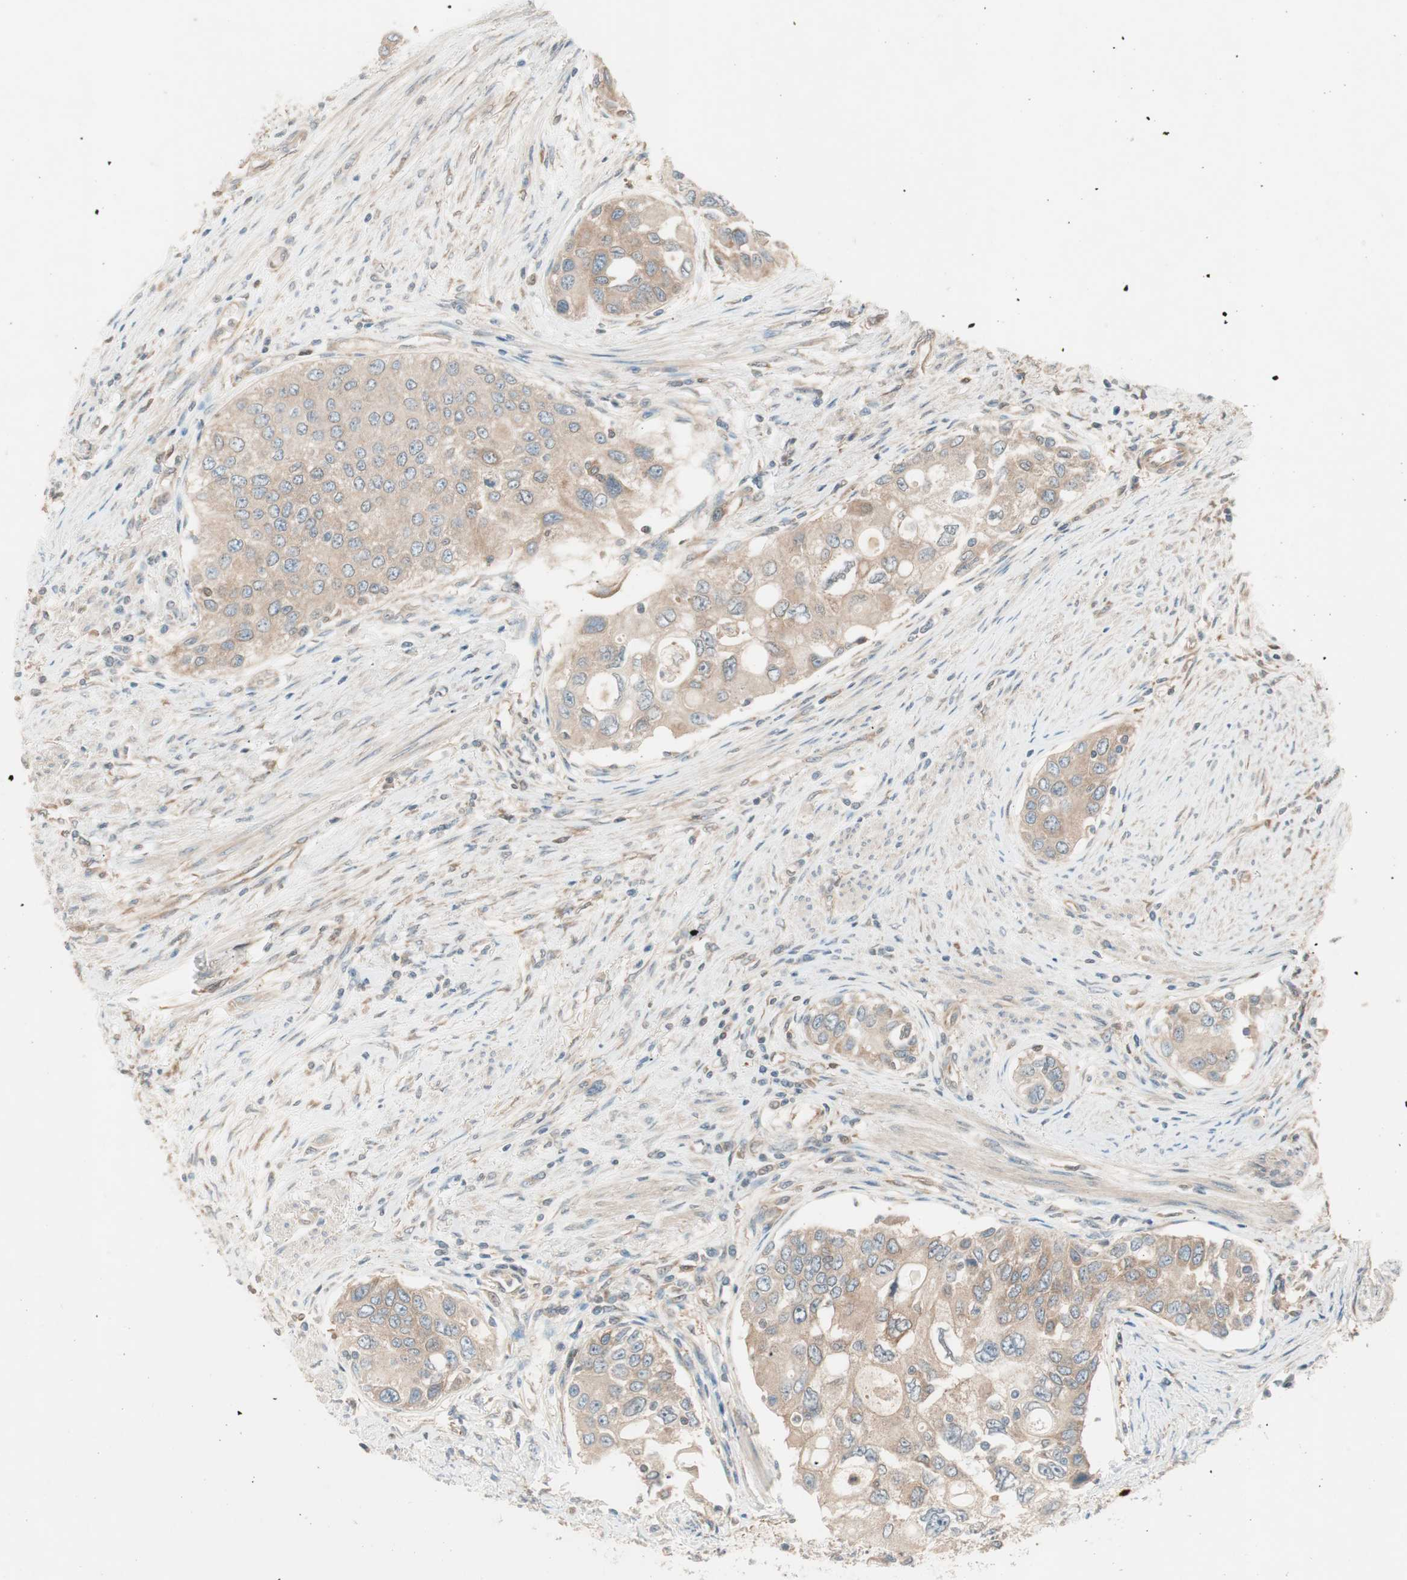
{"staining": {"intensity": "moderate", "quantity": ">75%", "location": "cytoplasmic/membranous"}, "tissue": "urothelial cancer", "cell_type": "Tumor cells", "image_type": "cancer", "snomed": [{"axis": "morphology", "description": "Urothelial carcinoma, High grade"}, {"axis": "topography", "description": "Urinary bladder"}], "caption": "Urothelial cancer tissue reveals moderate cytoplasmic/membranous staining in about >75% of tumor cells", "gene": "GALT", "patient": {"sex": "female", "age": 56}}